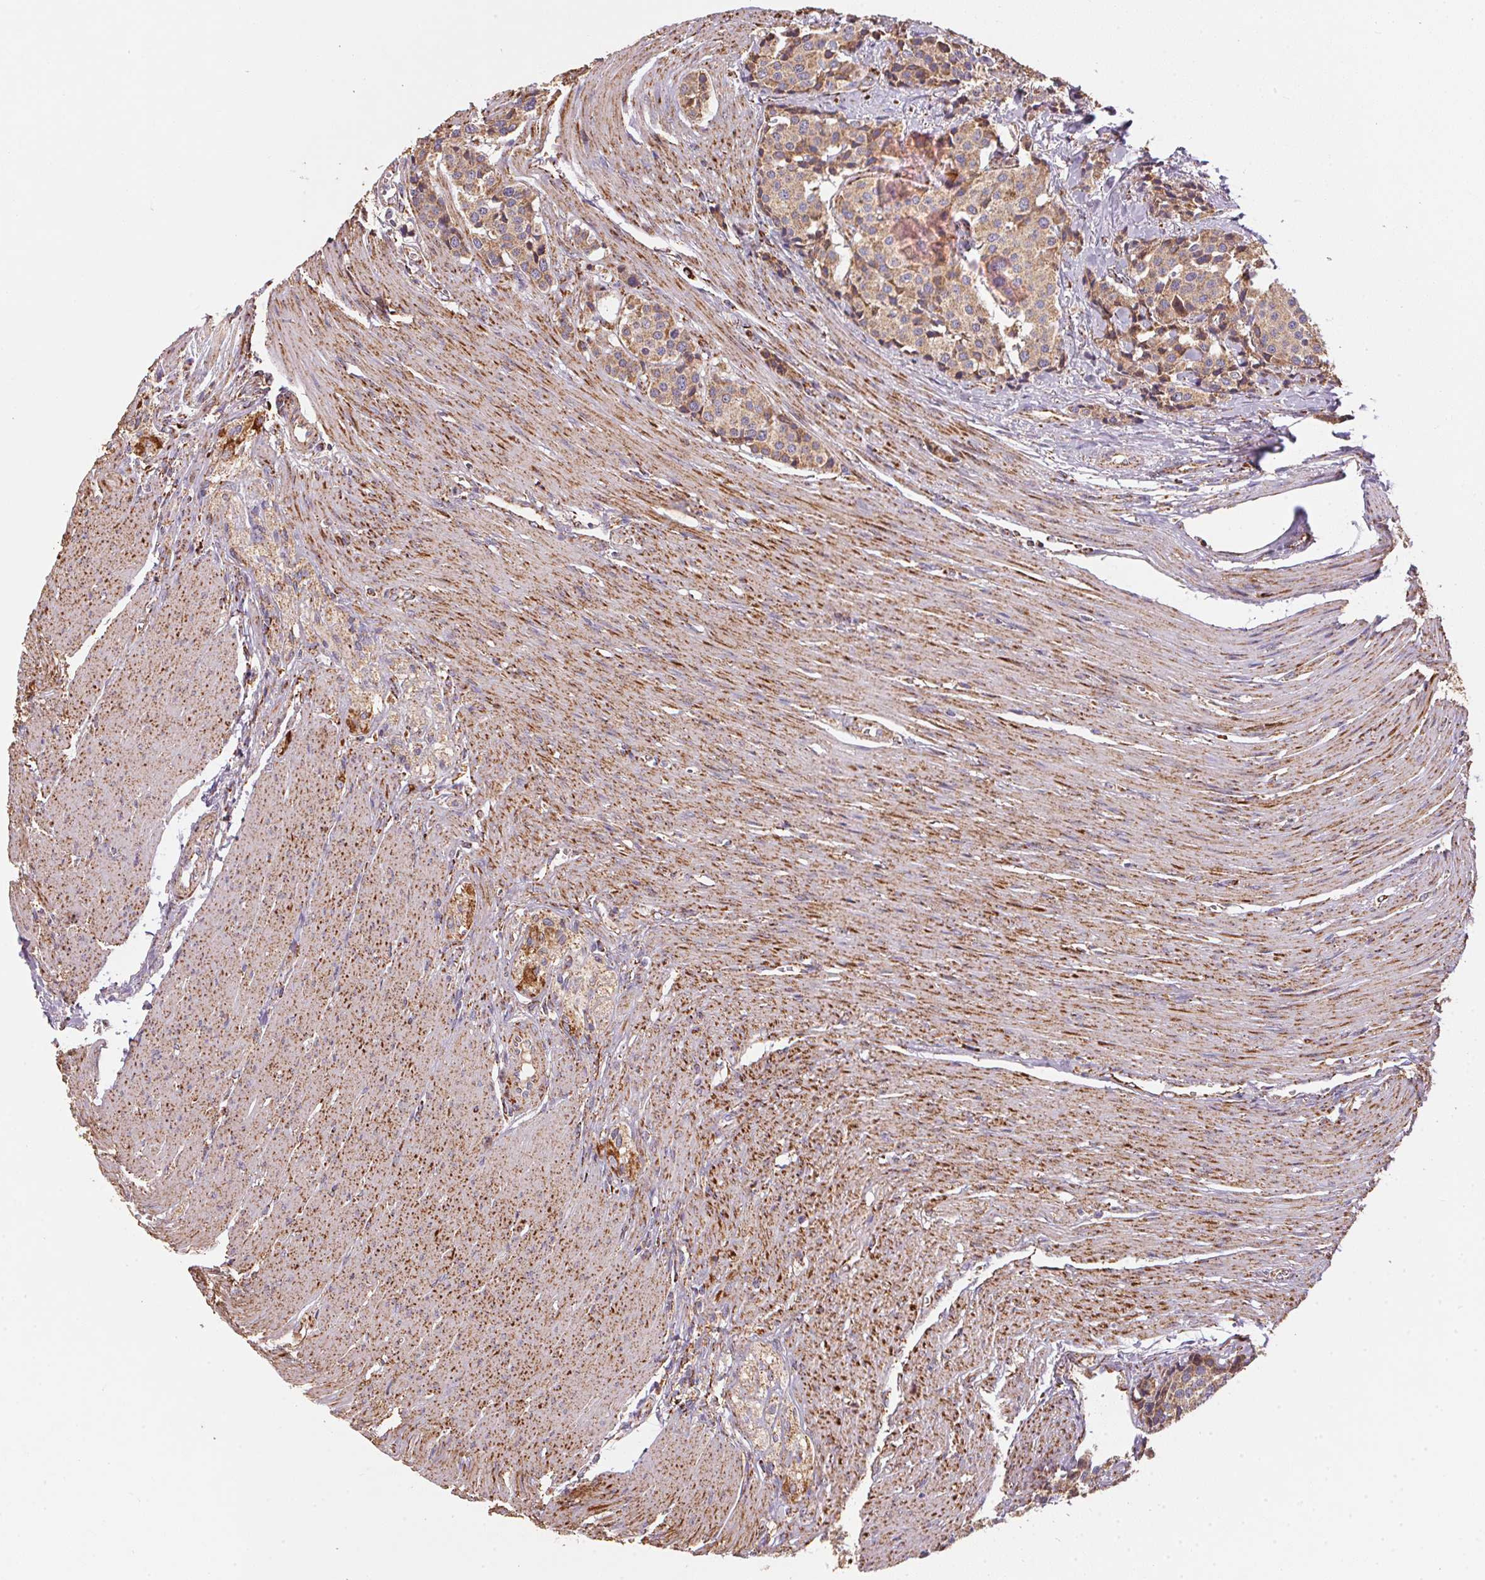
{"staining": {"intensity": "moderate", "quantity": ">75%", "location": "cytoplasmic/membranous"}, "tissue": "carcinoid", "cell_type": "Tumor cells", "image_type": "cancer", "snomed": [{"axis": "morphology", "description": "Carcinoid, malignant, NOS"}, {"axis": "topography", "description": "Small intestine"}], "caption": "This is an image of IHC staining of carcinoid (malignant), which shows moderate staining in the cytoplasmic/membranous of tumor cells.", "gene": "NDUFS2", "patient": {"sex": "male", "age": 73}}